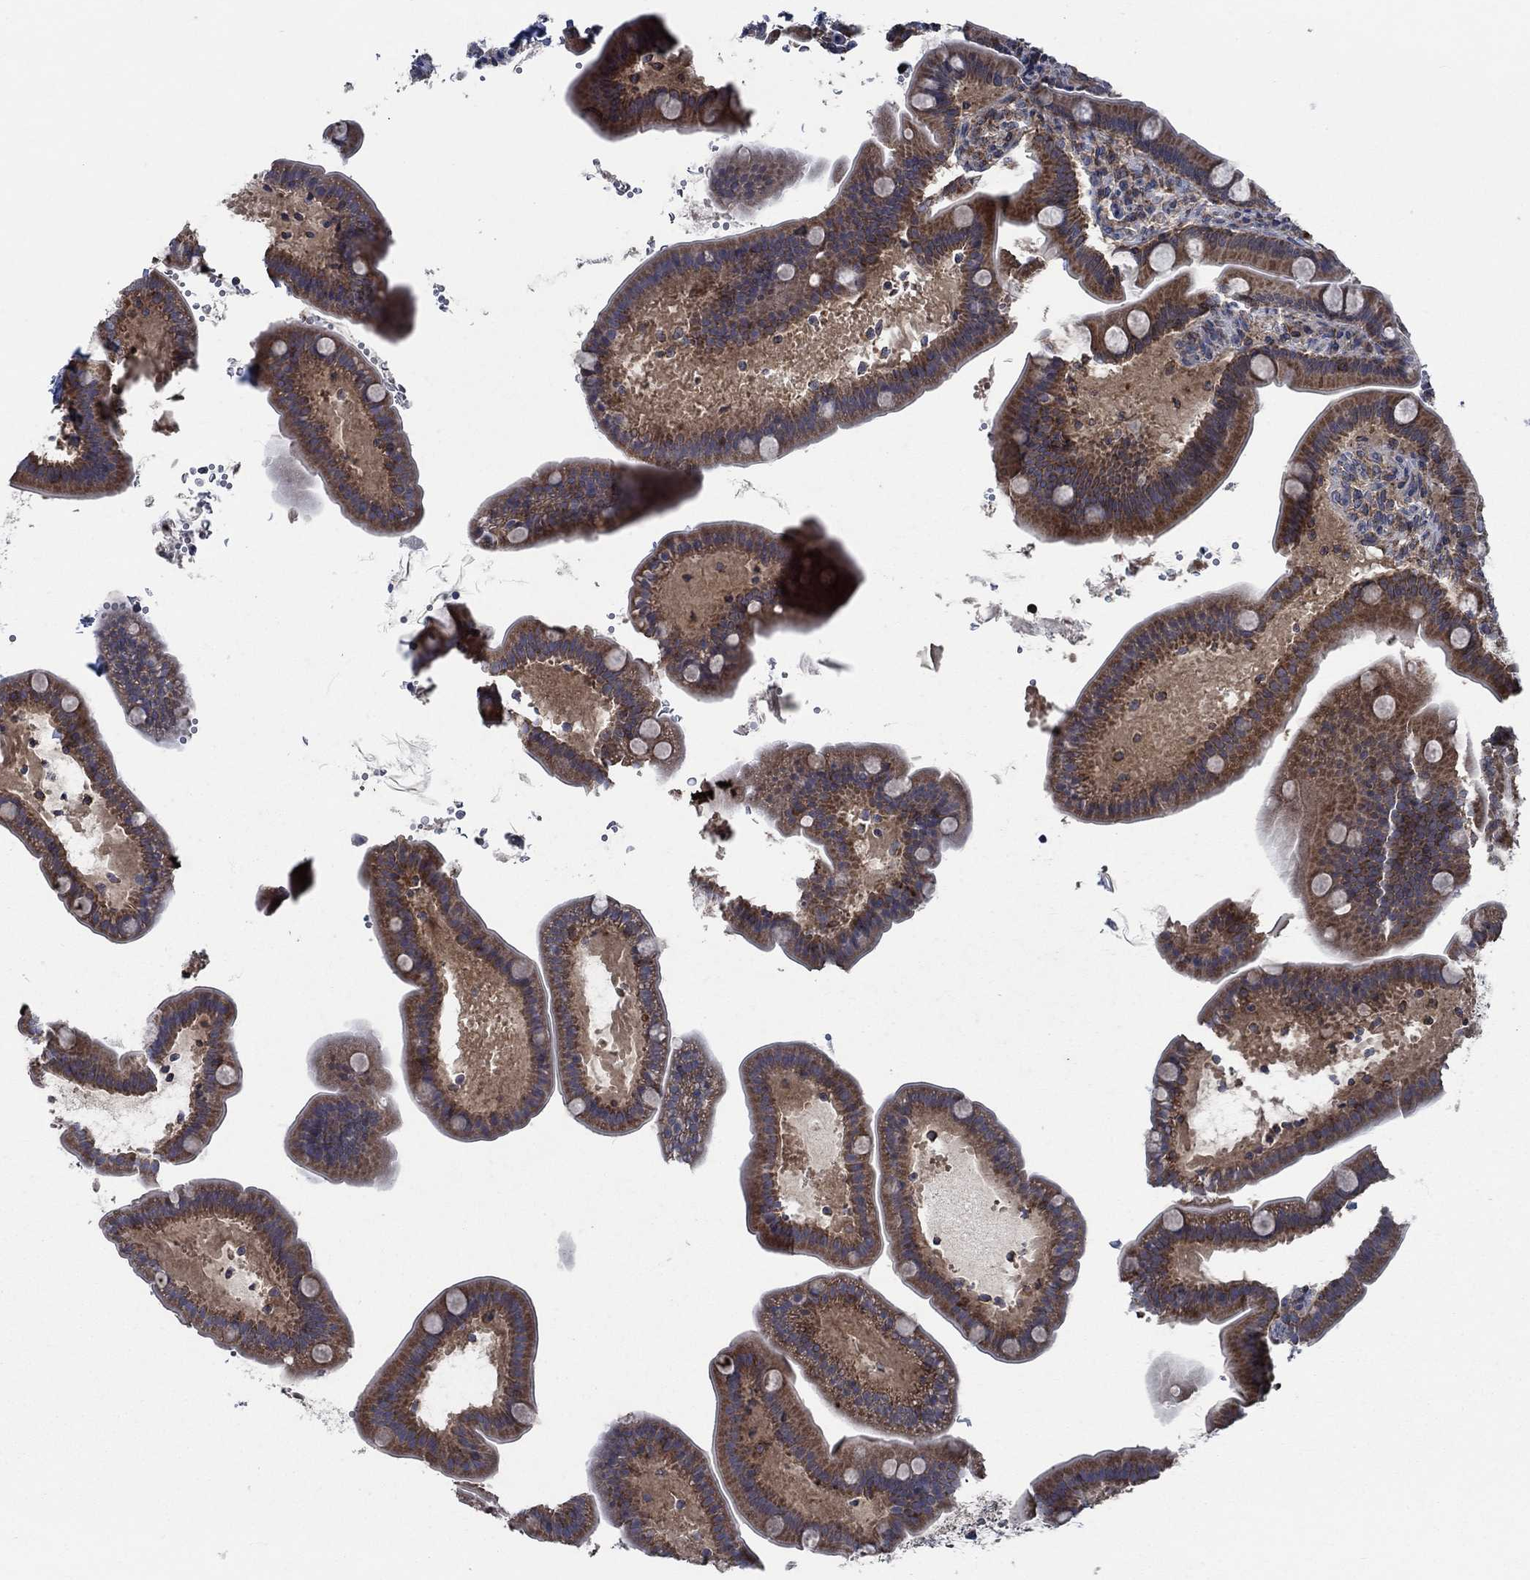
{"staining": {"intensity": "moderate", "quantity": ">75%", "location": "cytoplasmic/membranous"}, "tissue": "small intestine", "cell_type": "Glandular cells", "image_type": "normal", "snomed": [{"axis": "morphology", "description": "Normal tissue, NOS"}, {"axis": "topography", "description": "Small intestine"}], "caption": "A histopathology image of small intestine stained for a protein displays moderate cytoplasmic/membranous brown staining in glandular cells.", "gene": "STXBP6", "patient": {"sex": "male", "age": 66}}